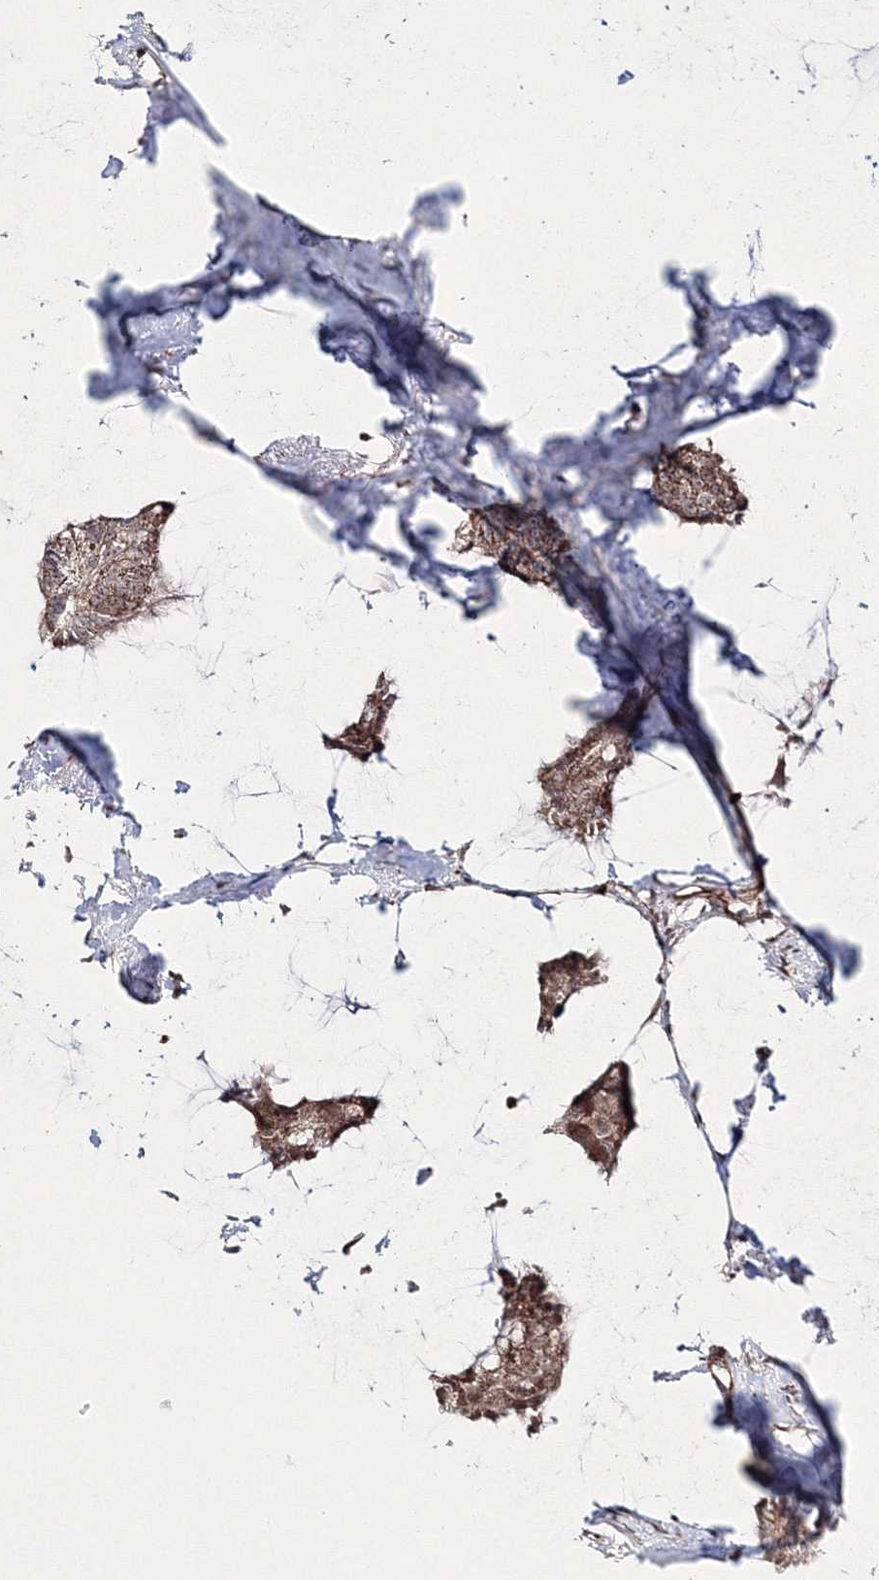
{"staining": {"intensity": "moderate", "quantity": ">75%", "location": "cytoplasmic/membranous"}, "tissue": "breast cancer", "cell_type": "Tumor cells", "image_type": "cancer", "snomed": [{"axis": "morphology", "description": "Duct carcinoma"}, {"axis": "topography", "description": "Breast"}], "caption": "Breast invasive ductal carcinoma was stained to show a protein in brown. There is medium levels of moderate cytoplasmic/membranous expression in approximately >75% of tumor cells.", "gene": "SNIP1", "patient": {"sex": "female", "age": 93}}